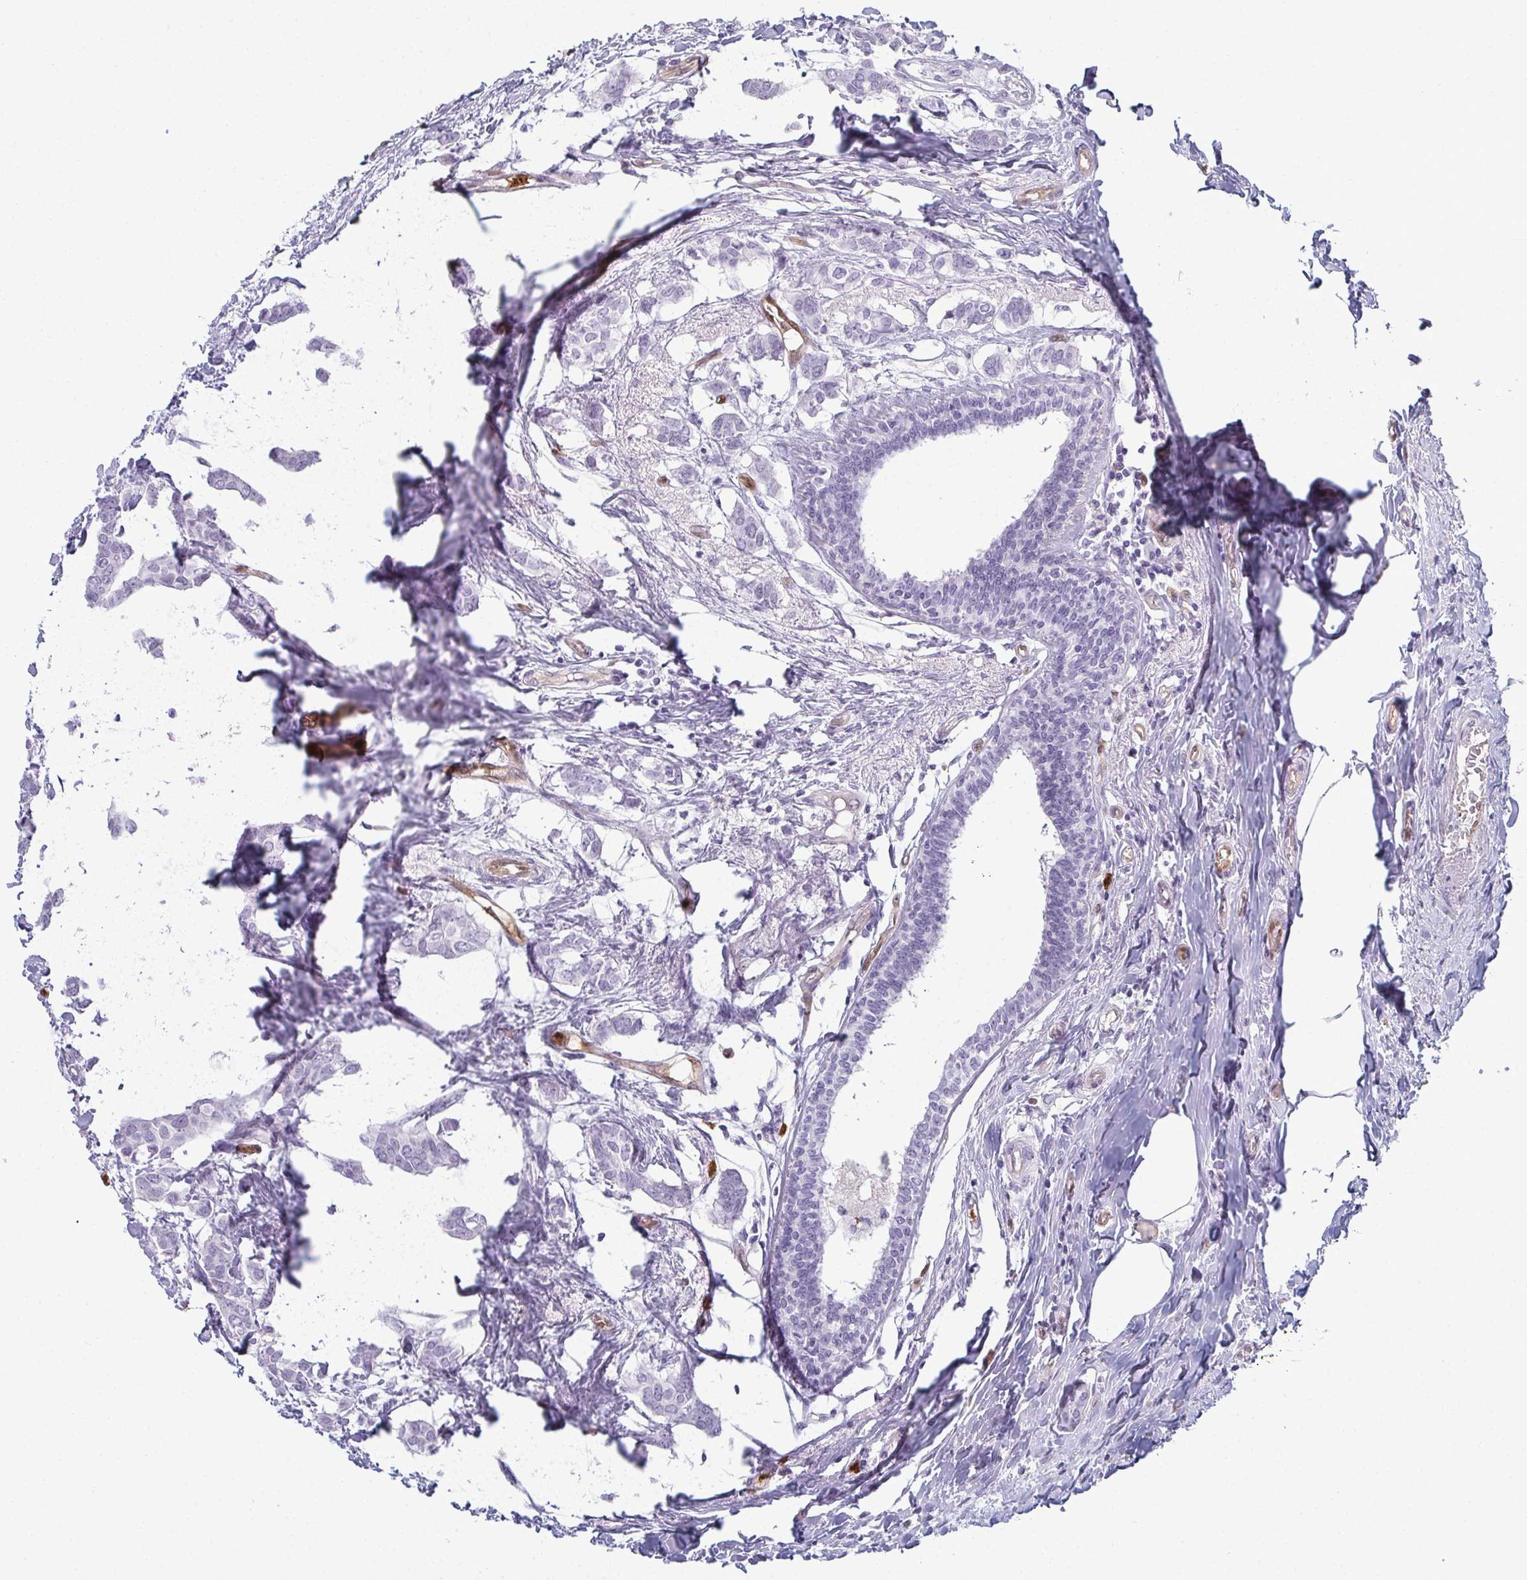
{"staining": {"intensity": "negative", "quantity": "none", "location": "none"}, "tissue": "breast cancer", "cell_type": "Tumor cells", "image_type": "cancer", "snomed": [{"axis": "morphology", "description": "Duct carcinoma"}, {"axis": "topography", "description": "Breast"}], "caption": "This is a histopathology image of immunohistochemistry (IHC) staining of intraductal carcinoma (breast), which shows no positivity in tumor cells.", "gene": "CDA", "patient": {"sex": "female", "age": 62}}